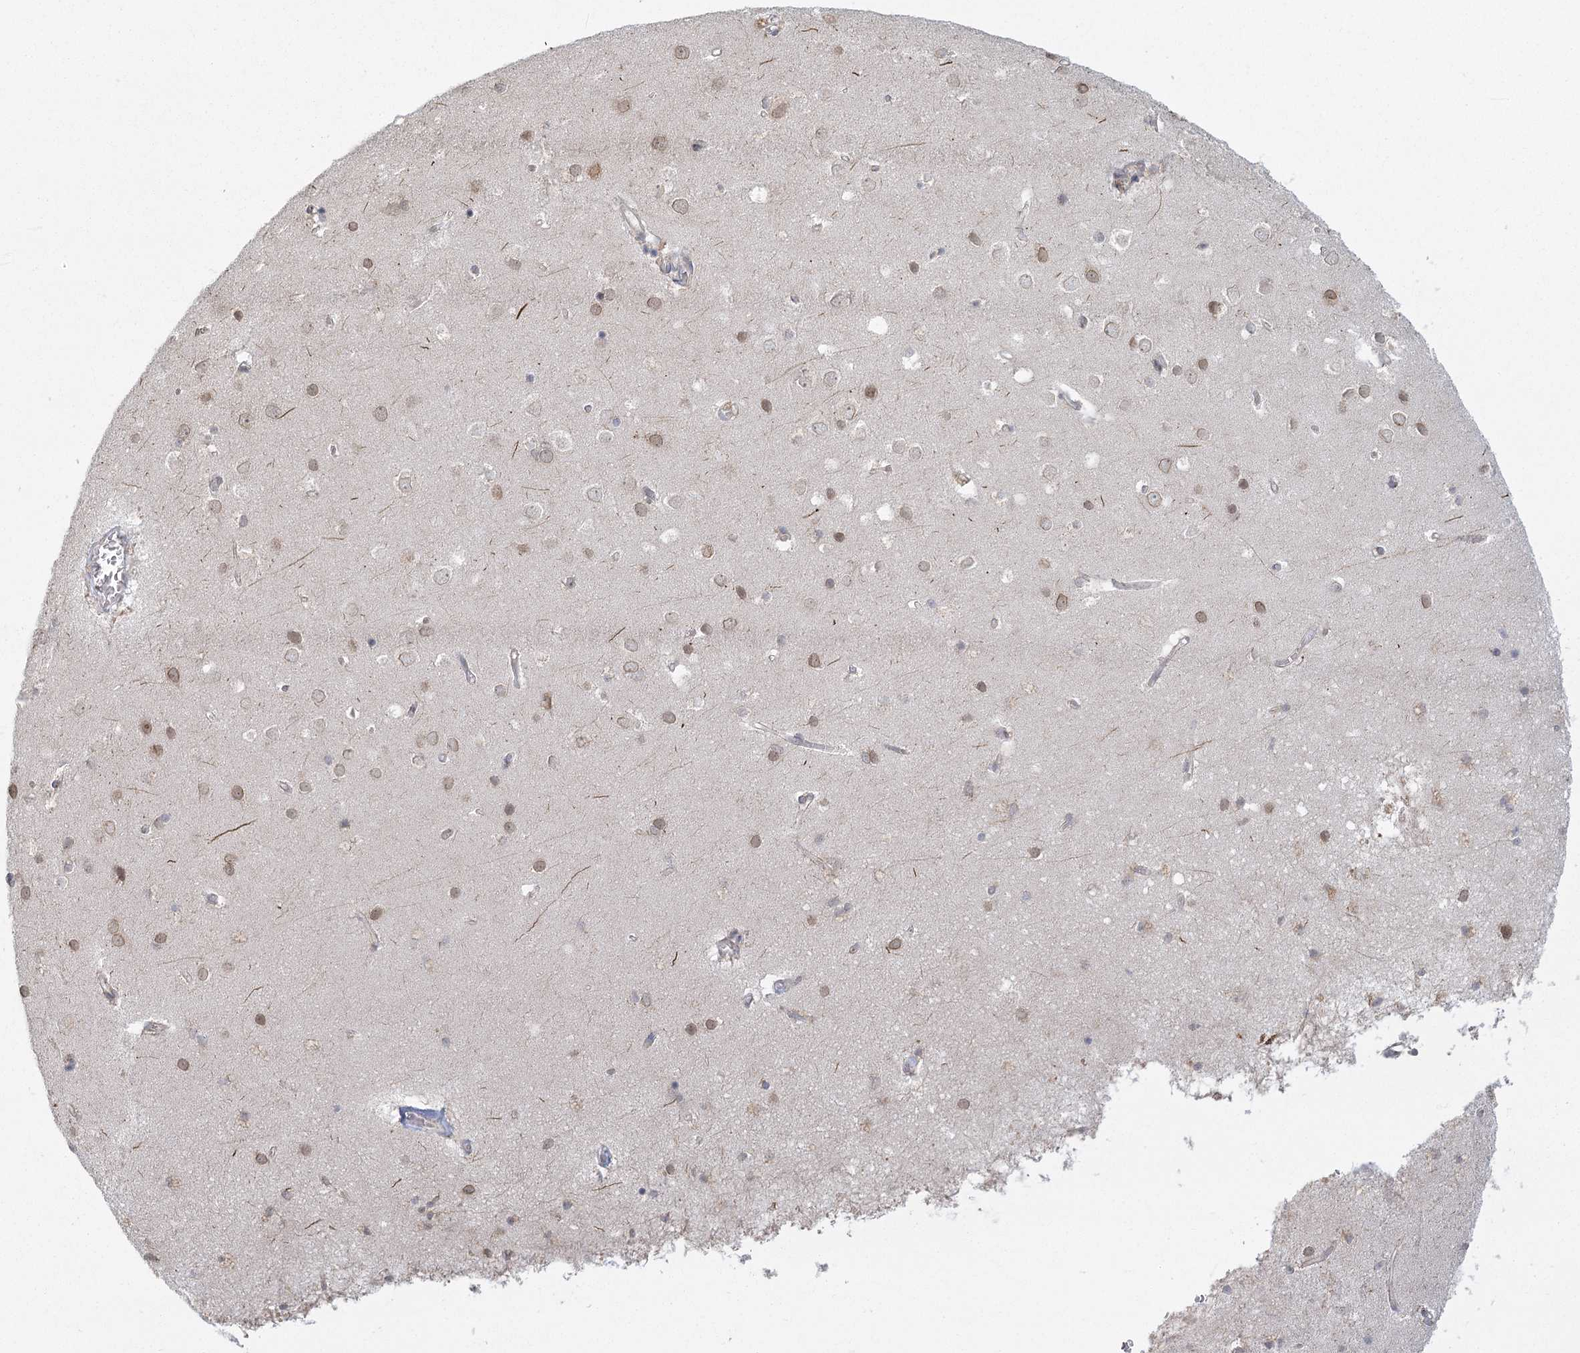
{"staining": {"intensity": "weak", "quantity": "<25%", "location": "cytoplasmic/membranous"}, "tissue": "cerebral cortex", "cell_type": "Endothelial cells", "image_type": "normal", "snomed": [{"axis": "morphology", "description": "Normal tissue, NOS"}, {"axis": "topography", "description": "Cerebral cortex"}], "caption": "Immunohistochemistry (IHC) image of normal human cerebral cortex stained for a protein (brown), which demonstrates no staining in endothelial cells. (DAB (3,3'-diaminobenzidine) immunohistochemistry visualized using brightfield microscopy, high magnification).", "gene": "LACTB", "patient": {"sex": "male", "age": 54}}